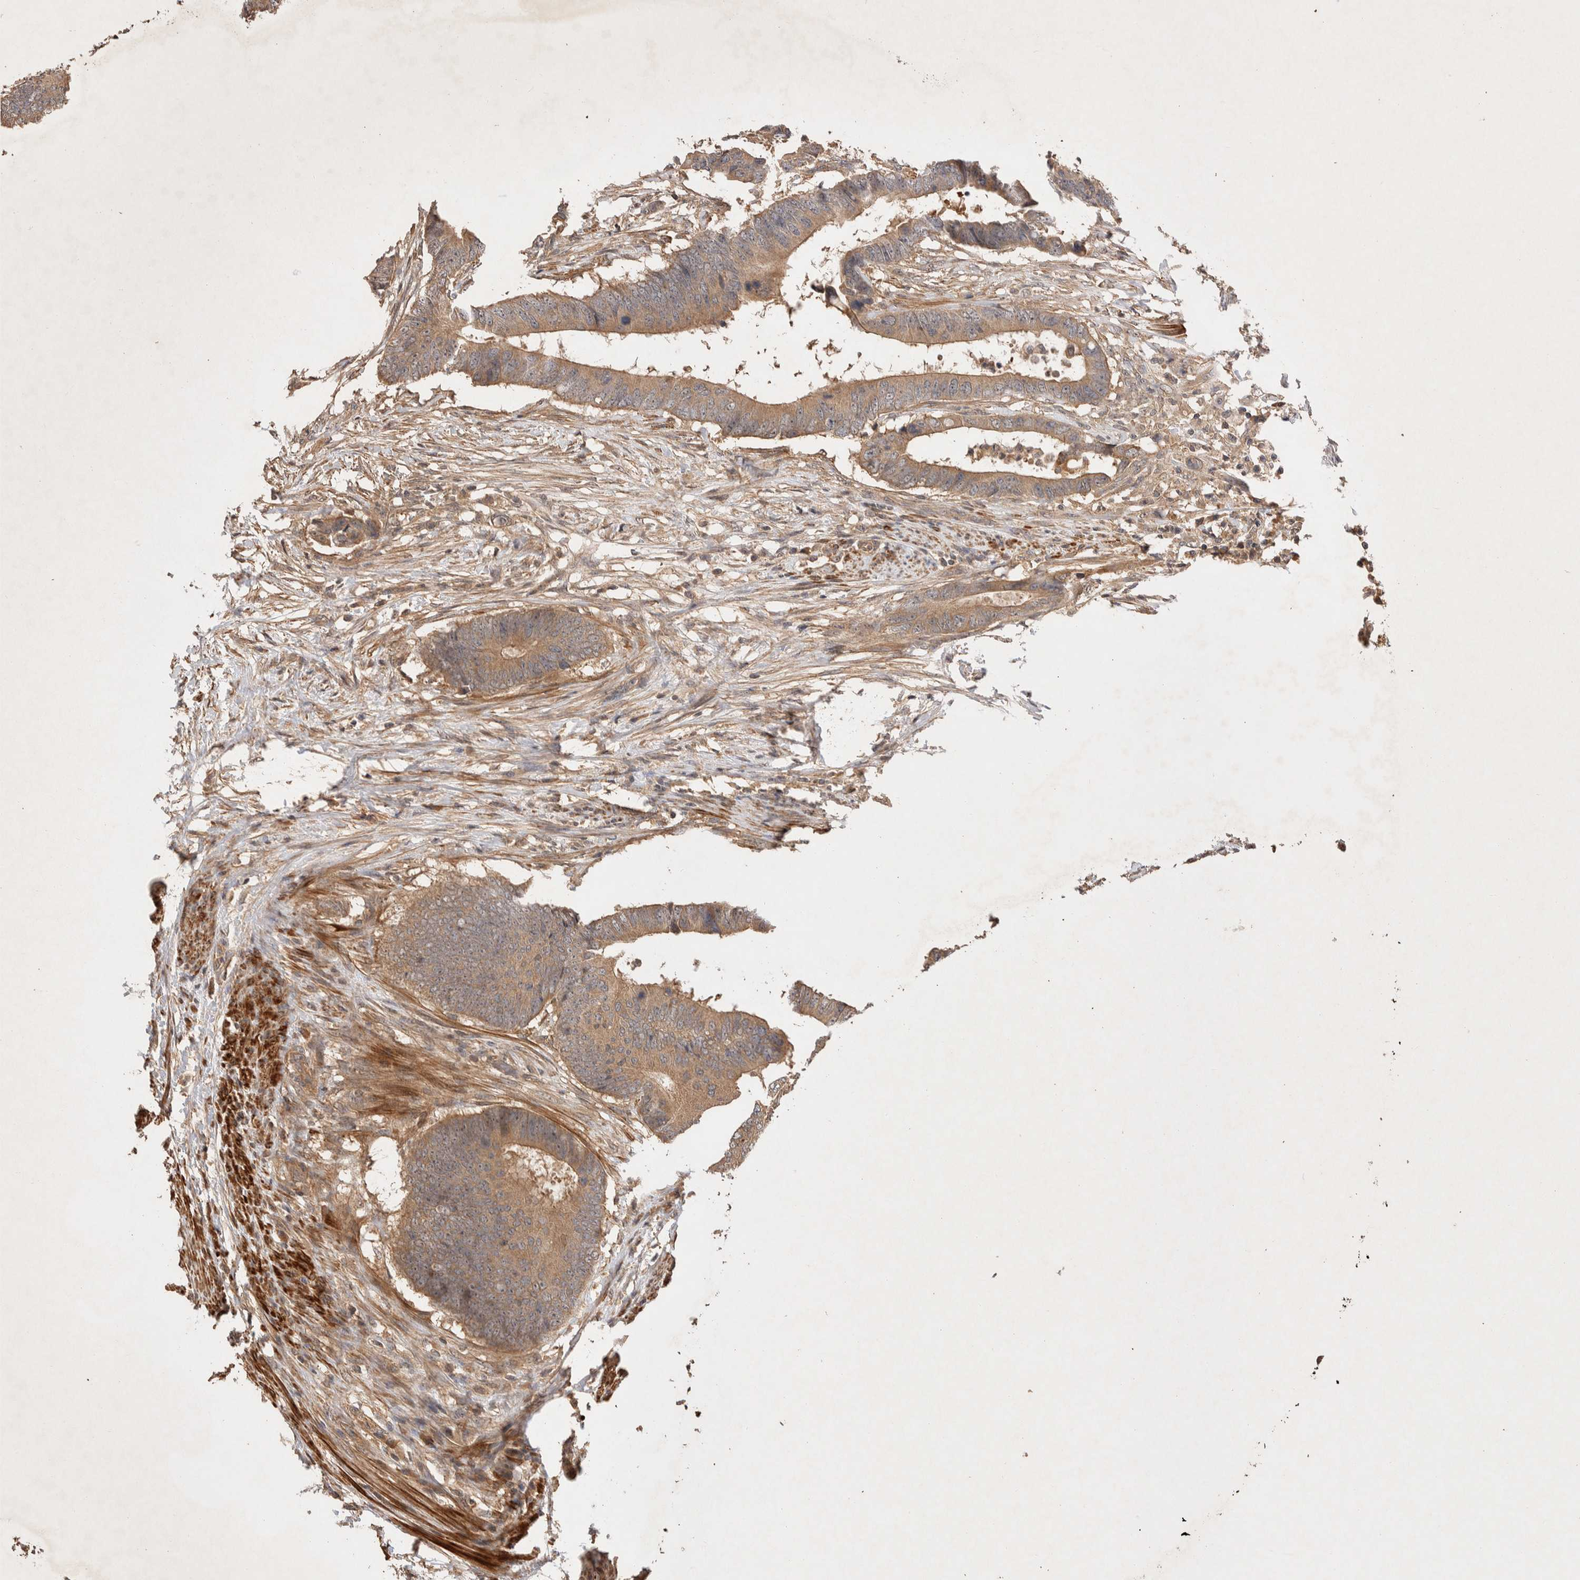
{"staining": {"intensity": "moderate", "quantity": ">75%", "location": "cytoplasmic/membranous"}, "tissue": "colorectal cancer", "cell_type": "Tumor cells", "image_type": "cancer", "snomed": [{"axis": "morphology", "description": "Adenocarcinoma, NOS"}, {"axis": "topography", "description": "Colon"}], "caption": "Human colorectal cancer (adenocarcinoma) stained with a brown dye reveals moderate cytoplasmic/membranous positive expression in approximately >75% of tumor cells.", "gene": "NSMAF", "patient": {"sex": "male", "age": 56}}